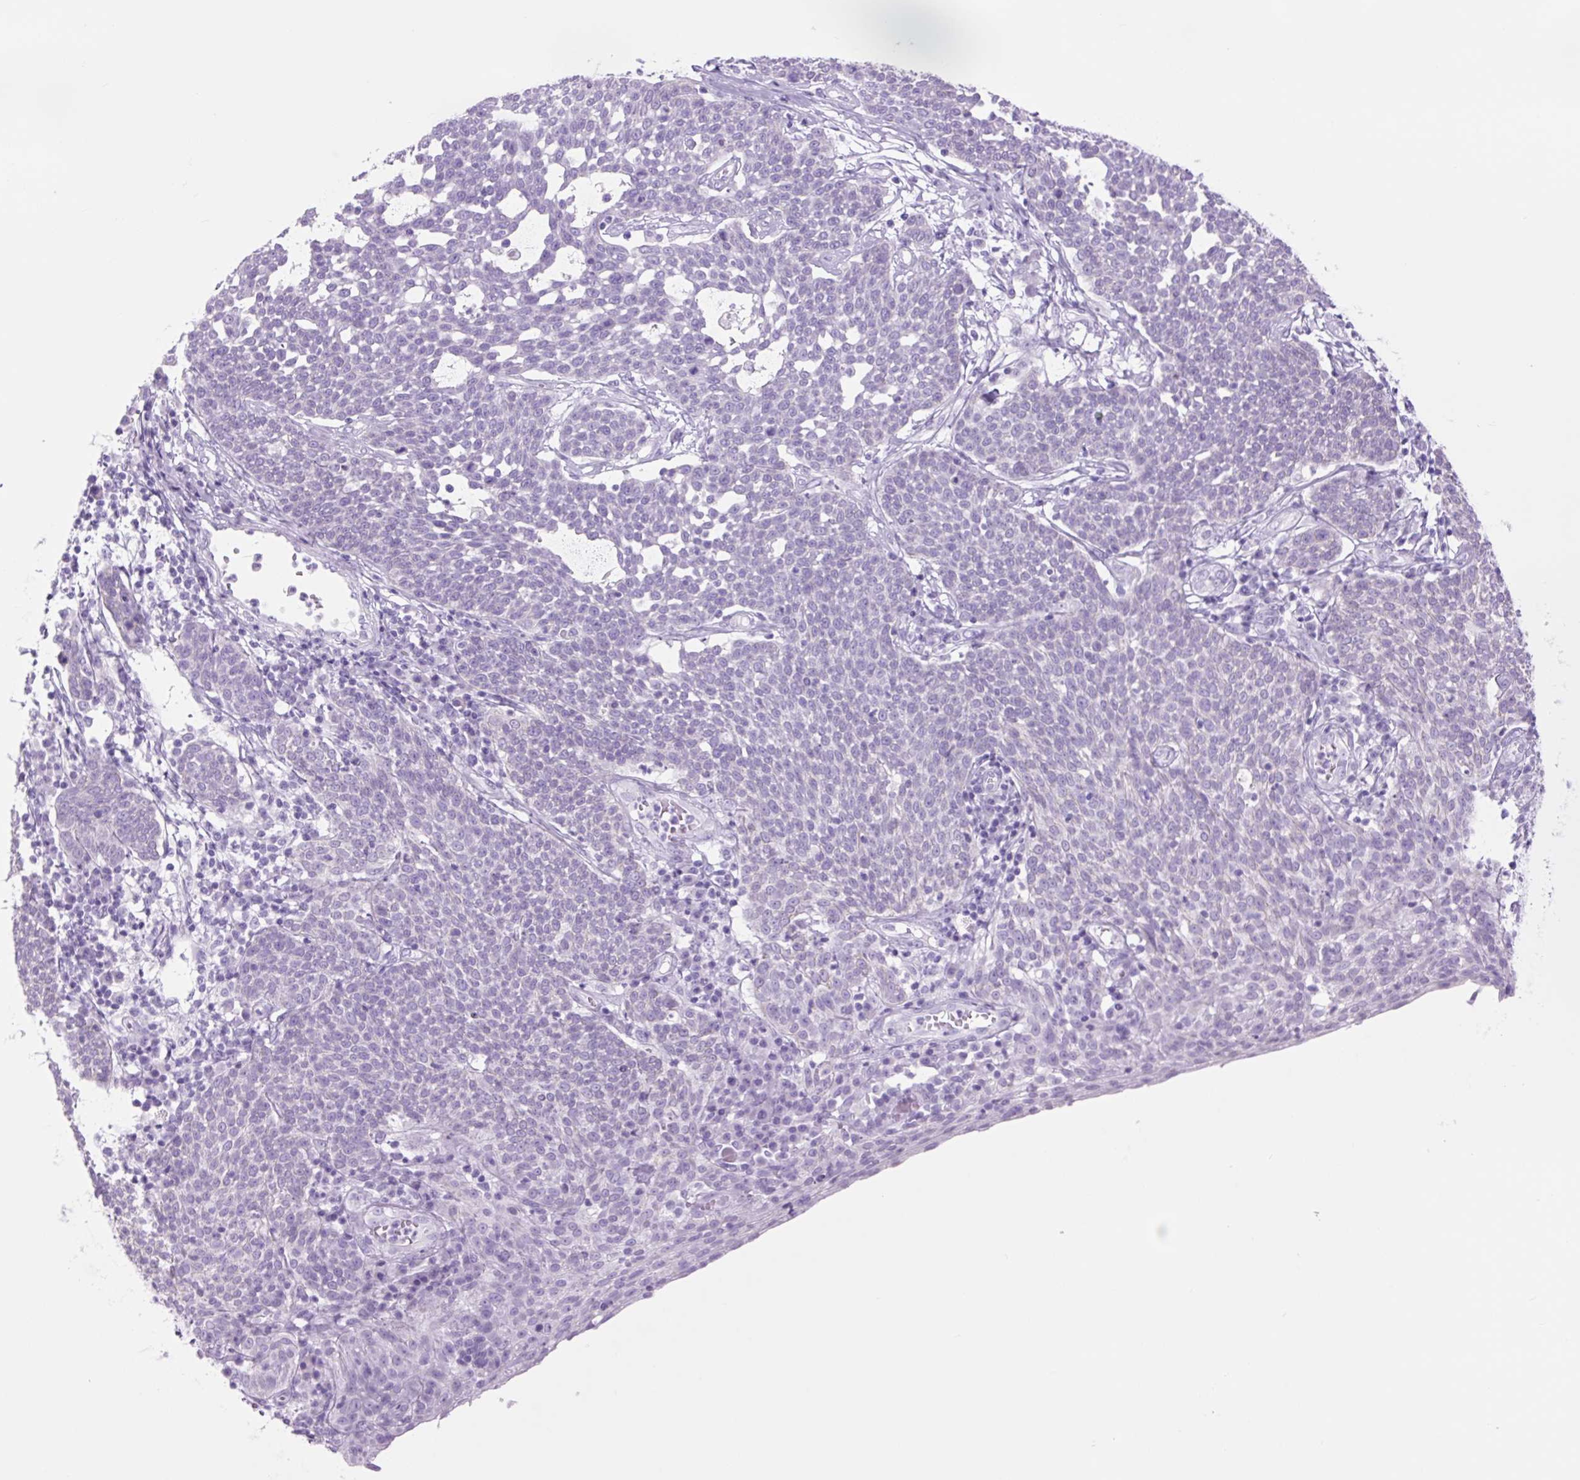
{"staining": {"intensity": "negative", "quantity": "none", "location": "none"}, "tissue": "cervical cancer", "cell_type": "Tumor cells", "image_type": "cancer", "snomed": [{"axis": "morphology", "description": "Squamous cell carcinoma, NOS"}, {"axis": "topography", "description": "Cervix"}], "caption": "Image shows no significant protein positivity in tumor cells of squamous cell carcinoma (cervical). The staining was performed using DAB to visualize the protein expression in brown, while the nuclei were stained in blue with hematoxylin (Magnification: 20x).", "gene": "TFF2", "patient": {"sex": "female", "age": 34}}